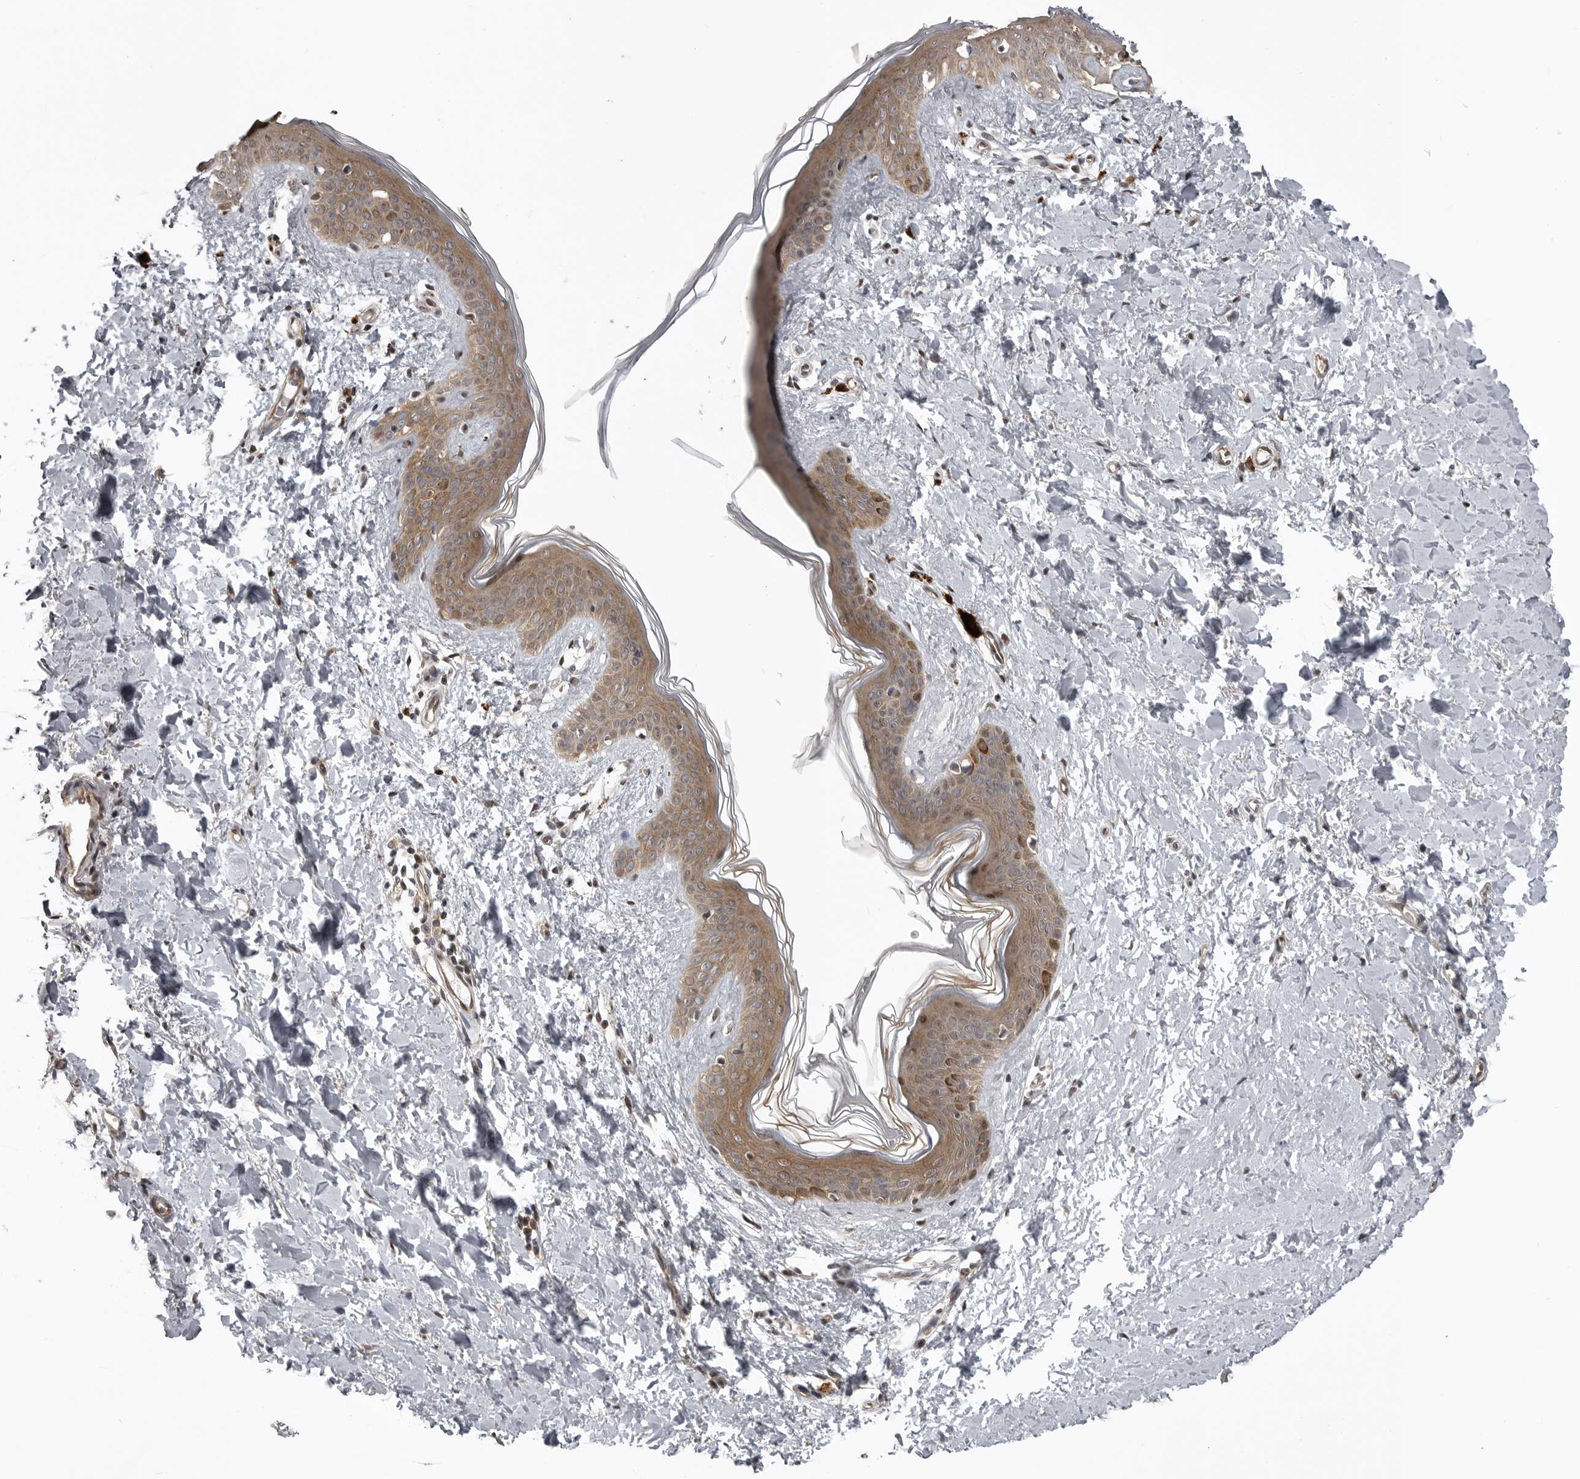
{"staining": {"intensity": "moderate", "quantity": ">75%", "location": "cytoplasmic/membranous"}, "tissue": "skin", "cell_type": "Fibroblasts", "image_type": "normal", "snomed": [{"axis": "morphology", "description": "Normal tissue, NOS"}, {"axis": "topography", "description": "Skin"}], "caption": "High-magnification brightfield microscopy of unremarkable skin stained with DAB (3,3'-diaminobenzidine) (brown) and counterstained with hematoxylin (blue). fibroblasts exhibit moderate cytoplasmic/membranous staining is appreciated in about>75% of cells.", "gene": "SNX16", "patient": {"sex": "female", "age": 46}}